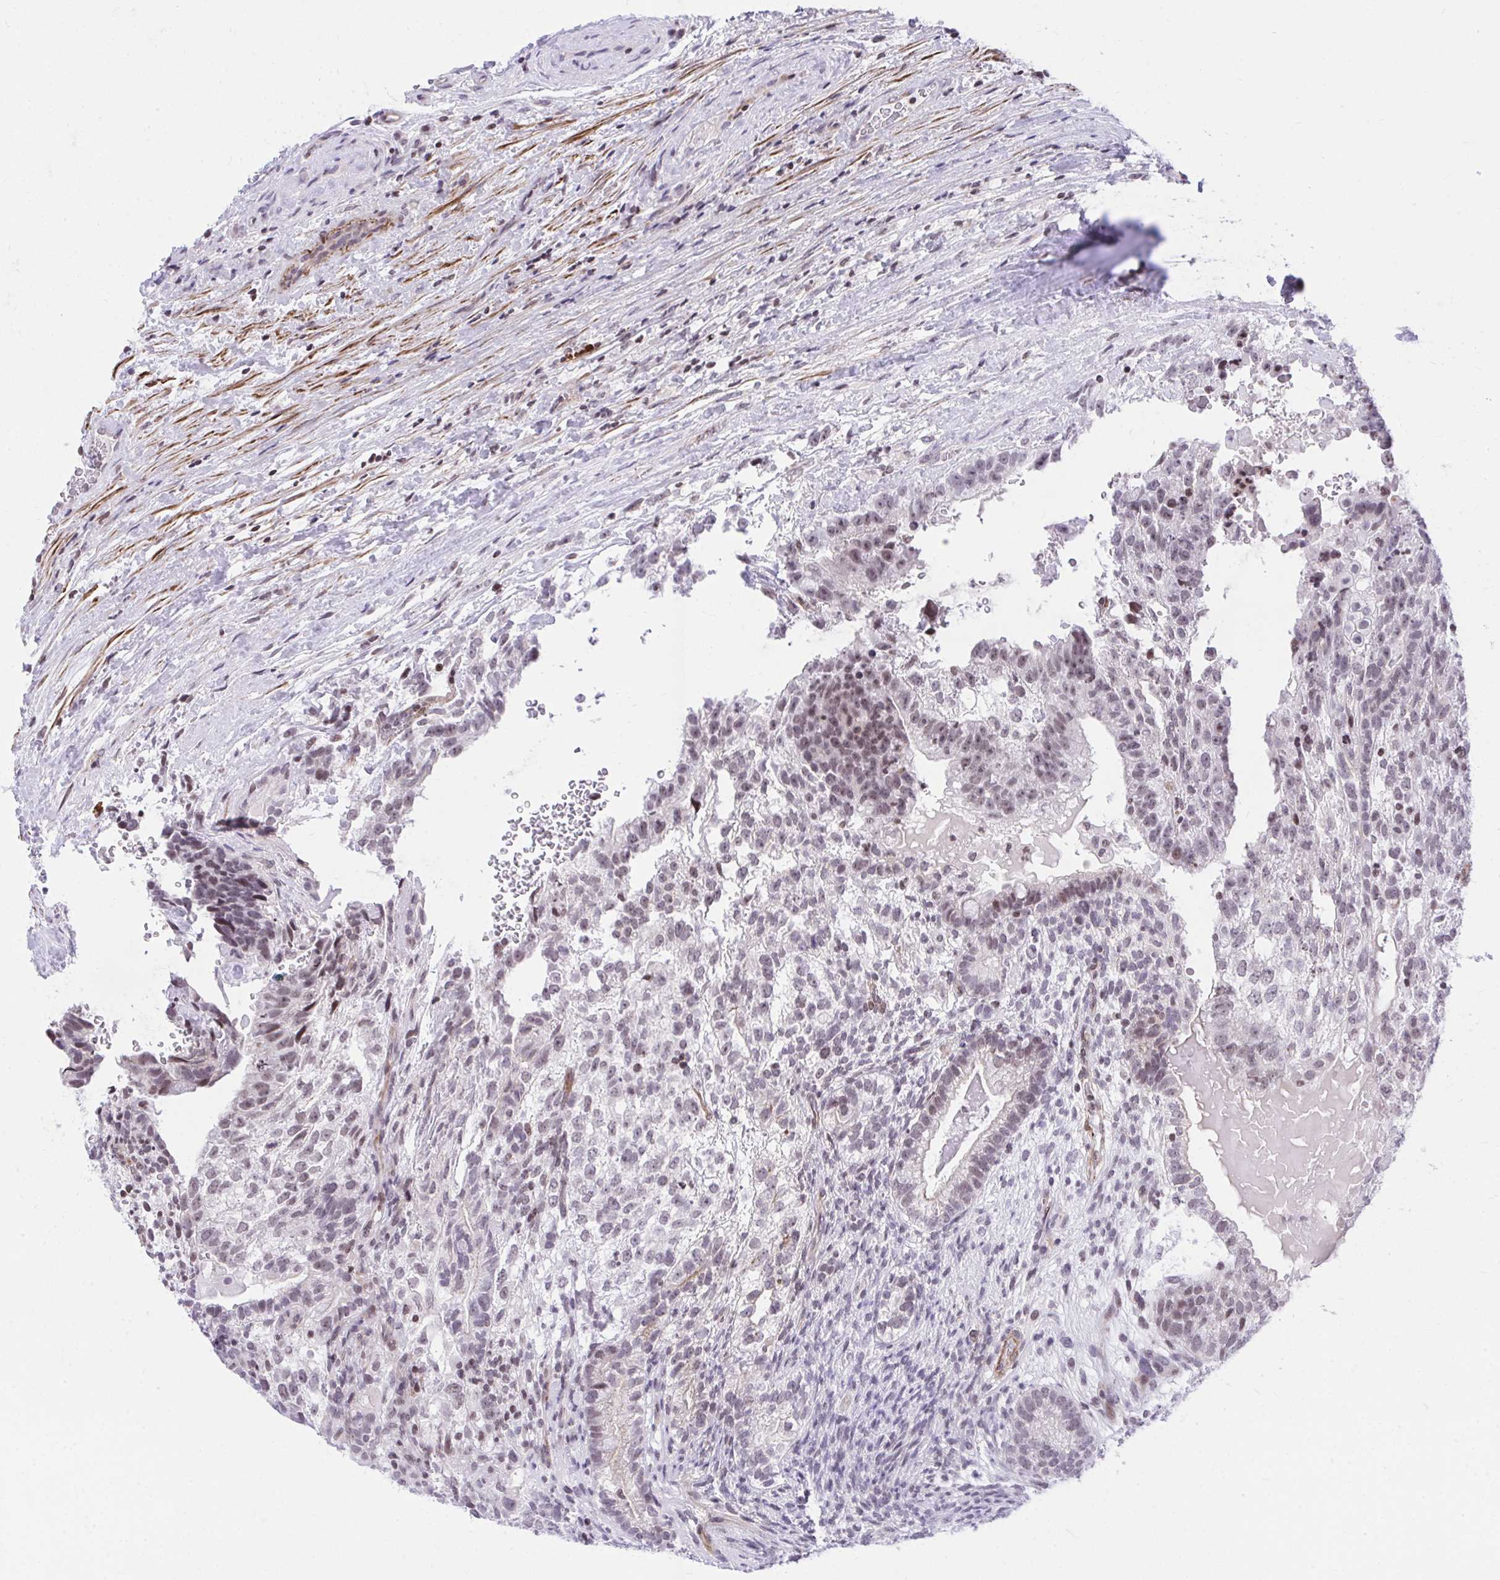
{"staining": {"intensity": "moderate", "quantity": "<25%", "location": "nuclear"}, "tissue": "testis cancer", "cell_type": "Tumor cells", "image_type": "cancer", "snomed": [{"axis": "morphology", "description": "Seminoma, NOS"}, {"axis": "morphology", "description": "Carcinoma, Embryonal, NOS"}, {"axis": "topography", "description": "Testis"}], "caption": "Tumor cells reveal moderate nuclear positivity in approximately <25% of cells in testis cancer.", "gene": "KCNN4", "patient": {"sex": "male", "age": 41}}